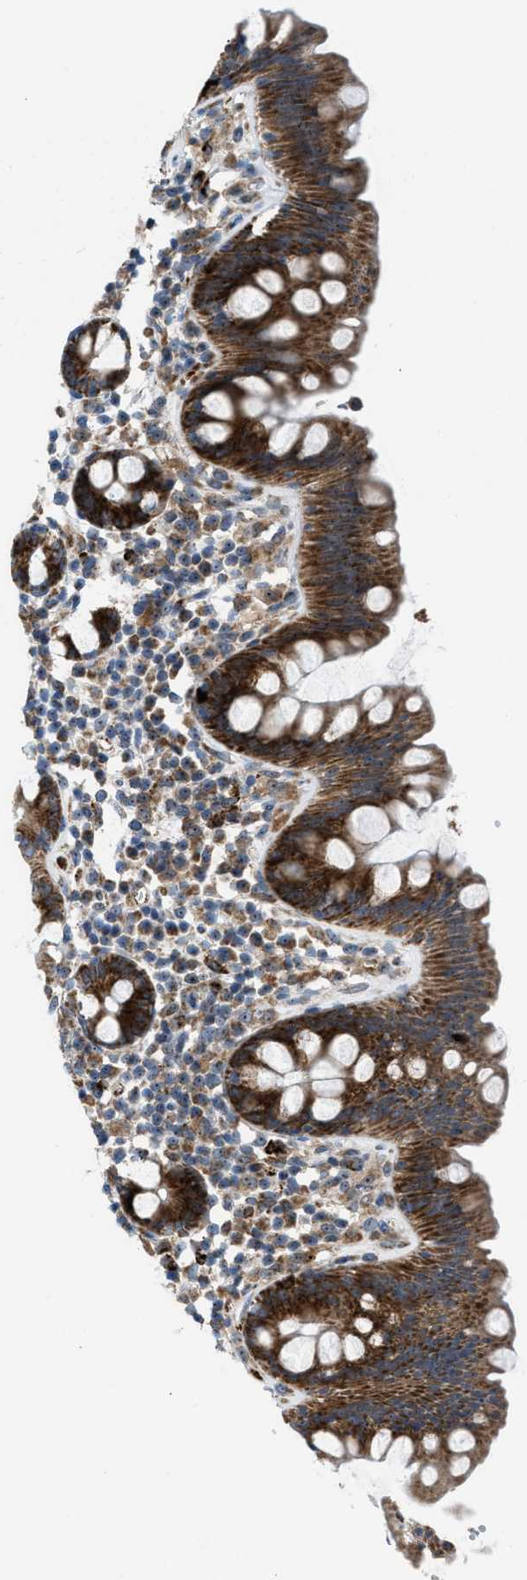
{"staining": {"intensity": "weak", "quantity": "25%-75%", "location": "cytoplasmic/membranous"}, "tissue": "colon", "cell_type": "Endothelial cells", "image_type": "normal", "snomed": [{"axis": "morphology", "description": "Normal tissue, NOS"}, {"axis": "topography", "description": "Colon"}], "caption": "A brown stain highlights weak cytoplasmic/membranous expression of a protein in endothelial cells of unremarkable colon.", "gene": "TPH1", "patient": {"sex": "female", "age": 80}}